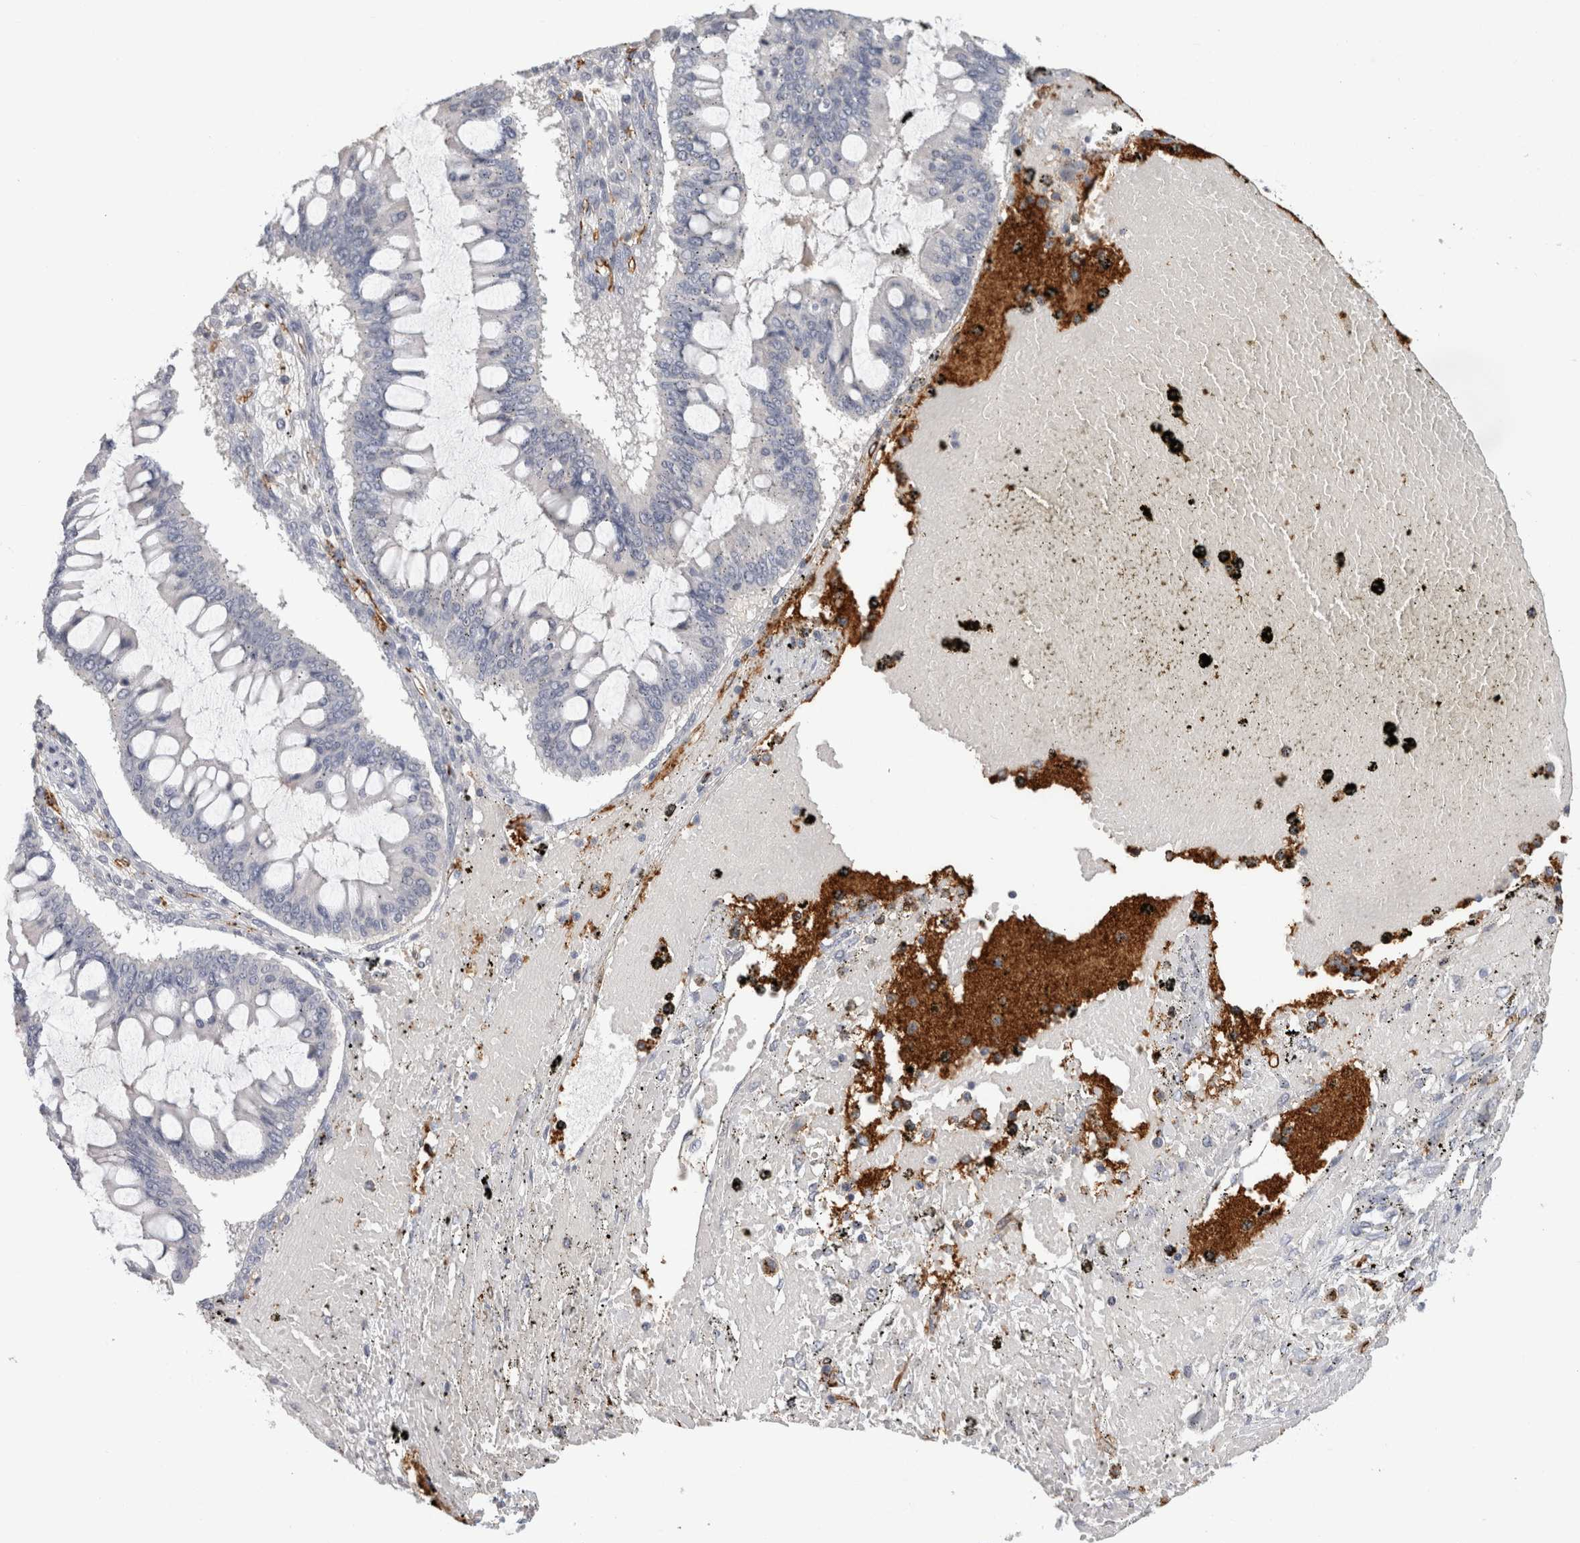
{"staining": {"intensity": "negative", "quantity": "none", "location": "none"}, "tissue": "ovarian cancer", "cell_type": "Tumor cells", "image_type": "cancer", "snomed": [{"axis": "morphology", "description": "Cystadenocarcinoma, mucinous, NOS"}, {"axis": "topography", "description": "Ovary"}], "caption": "This is an IHC histopathology image of ovarian mucinous cystadenocarcinoma. There is no positivity in tumor cells.", "gene": "CD36", "patient": {"sex": "female", "age": 73}}